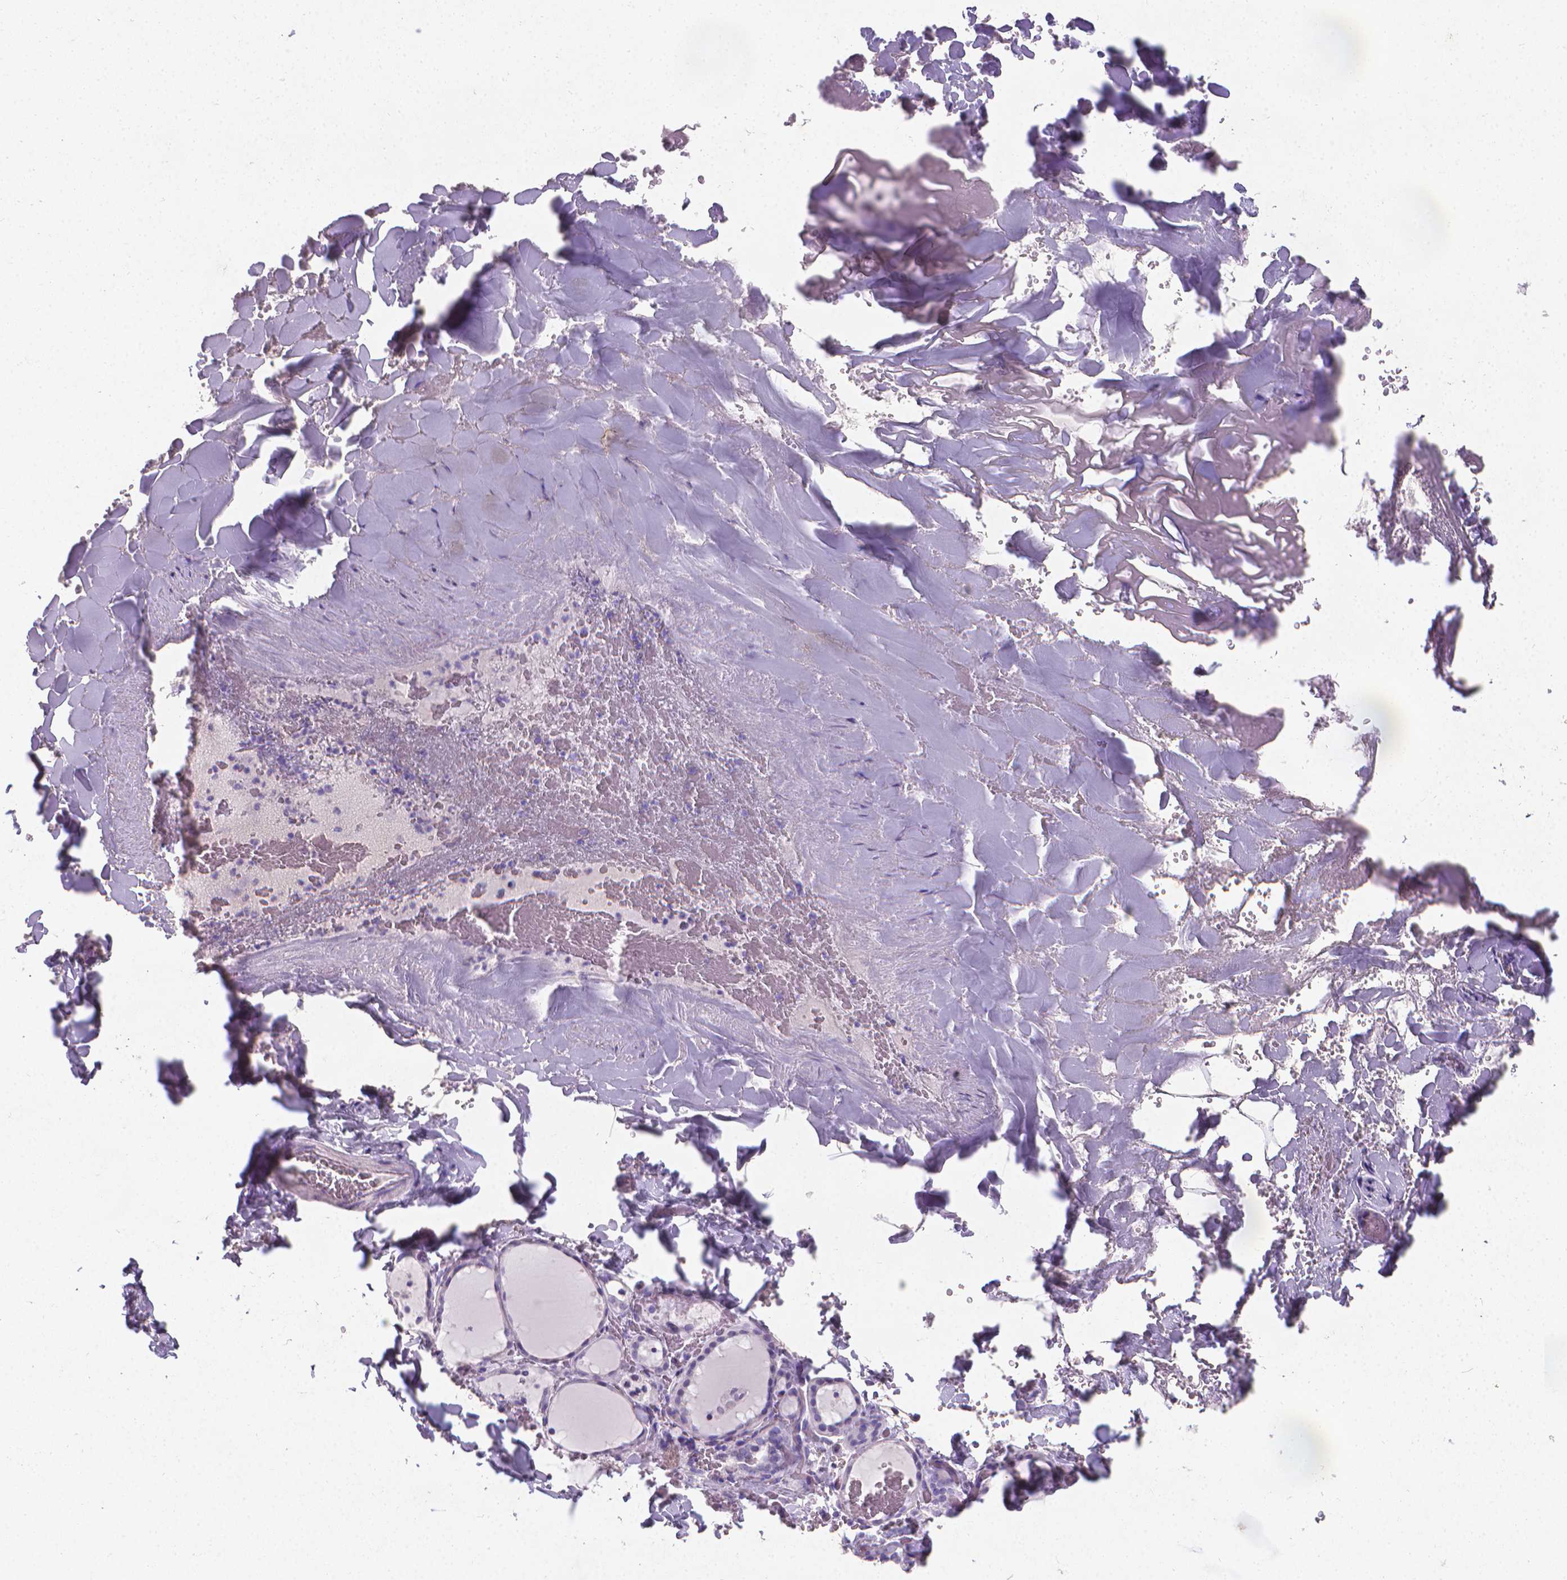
{"staining": {"intensity": "negative", "quantity": "none", "location": "none"}, "tissue": "thyroid gland", "cell_type": "Glandular cells", "image_type": "normal", "snomed": [{"axis": "morphology", "description": "Normal tissue, NOS"}, {"axis": "topography", "description": "Thyroid gland"}], "caption": "IHC photomicrograph of unremarkable thyroid gland stained for a protein (brown), which reveals no staining in glandular cells.", "gene": "XPNPEP2", "patient": {"sex": "female", "age": 22}}